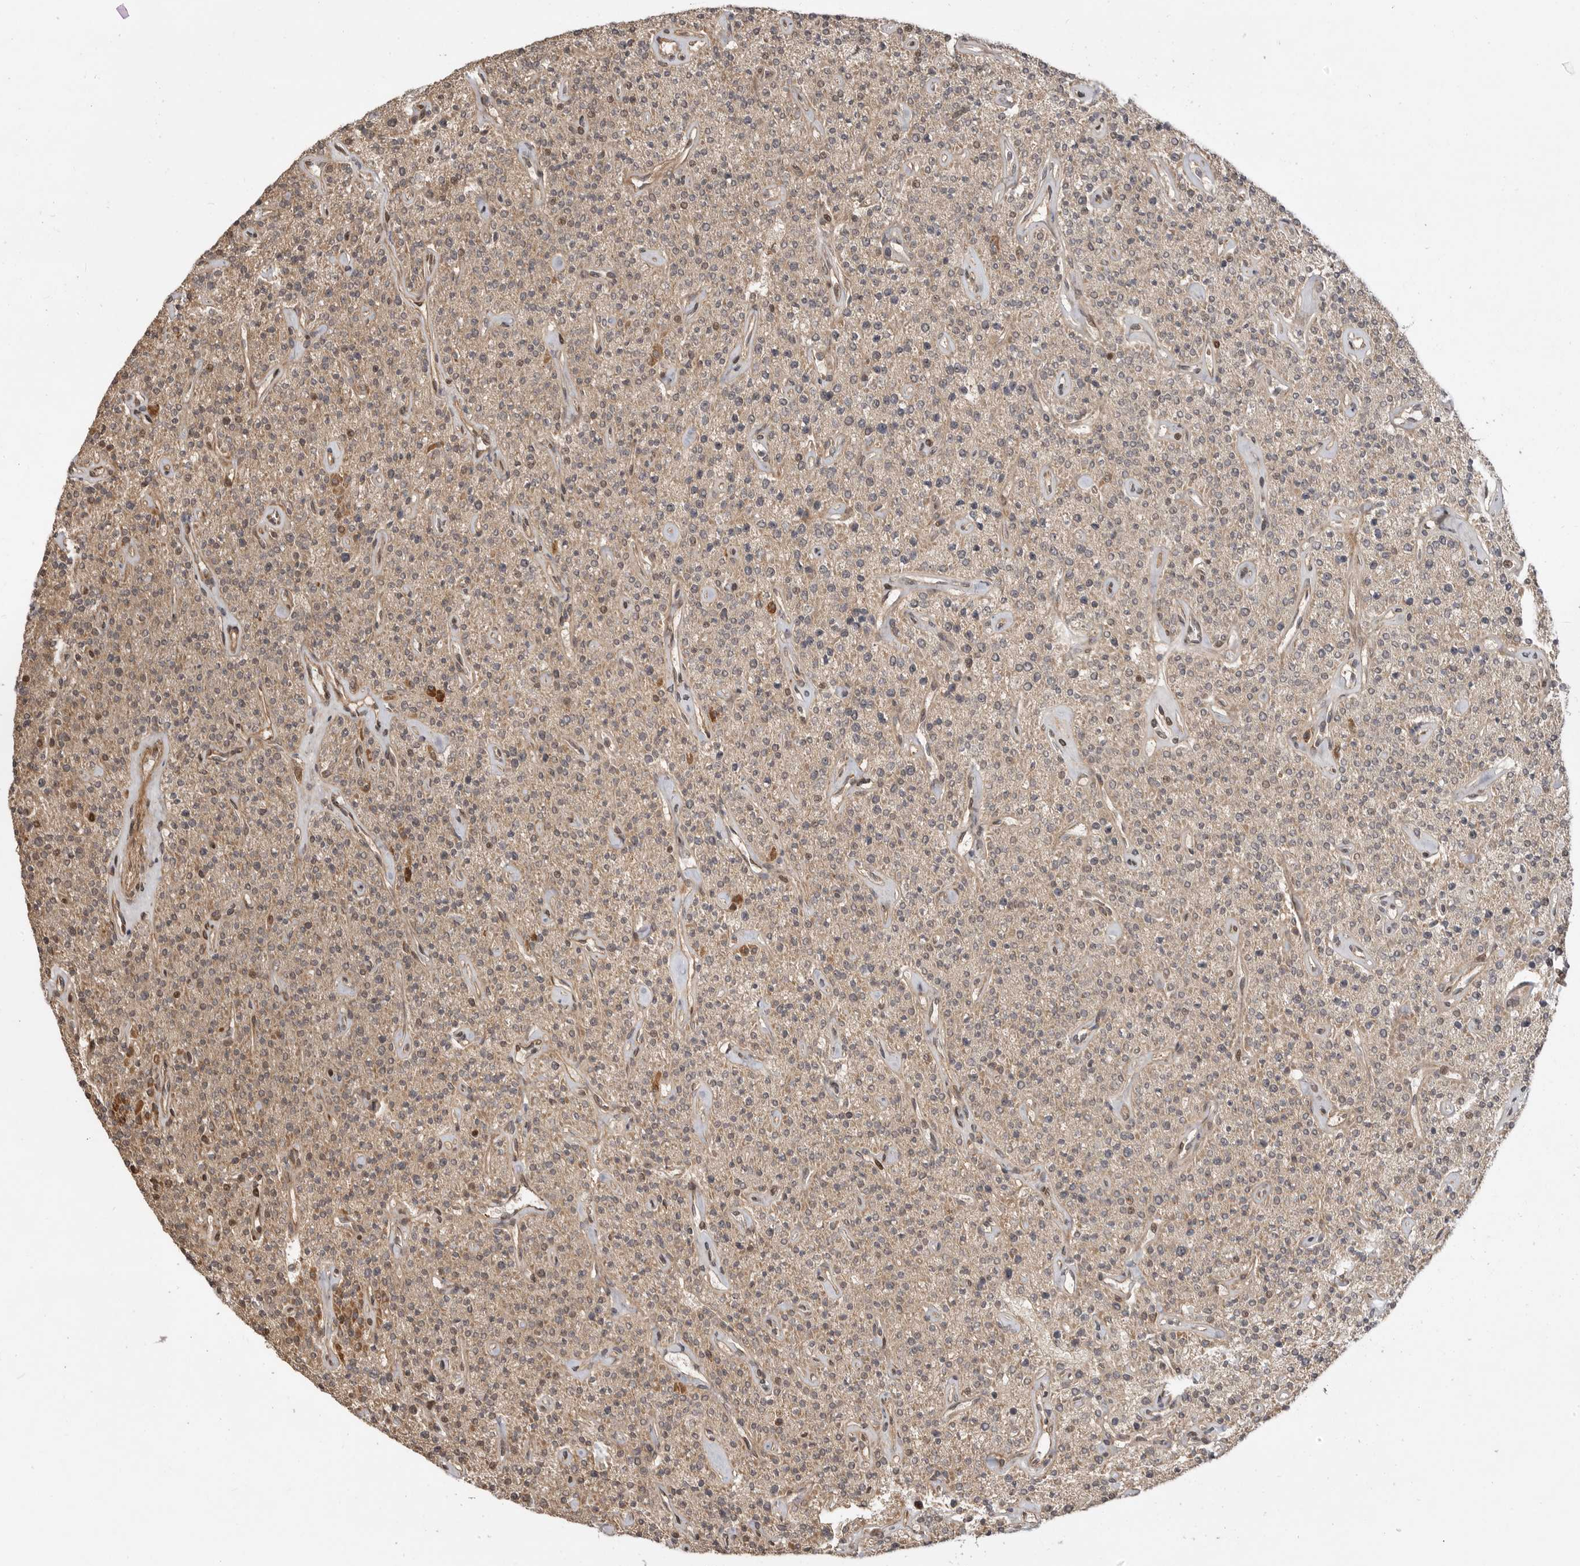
{"staining": {"intensity": "moderate", "quantity": ">75%", "location": "cytoplasmic/membranous,nuclear"}, "tissue": "parathyroid gland", "cell_type": "Glandular cells", "image_type": "normal", "snomed": [{"axis": "morphology", "description": "Normal tissue, NOS"}, {"axis": "topography", "description": "Parathyroid gland"}], "caption": "The micrograph reveals immunohistochemical staining of unremarkable parathyroid gland. There is moderate cytoplasmic/membranous,nuclear staining is appreciated in about >75% of glandular cells.", "gene": "ADPRS", "patient": {"sex": "male", "age": 46}}